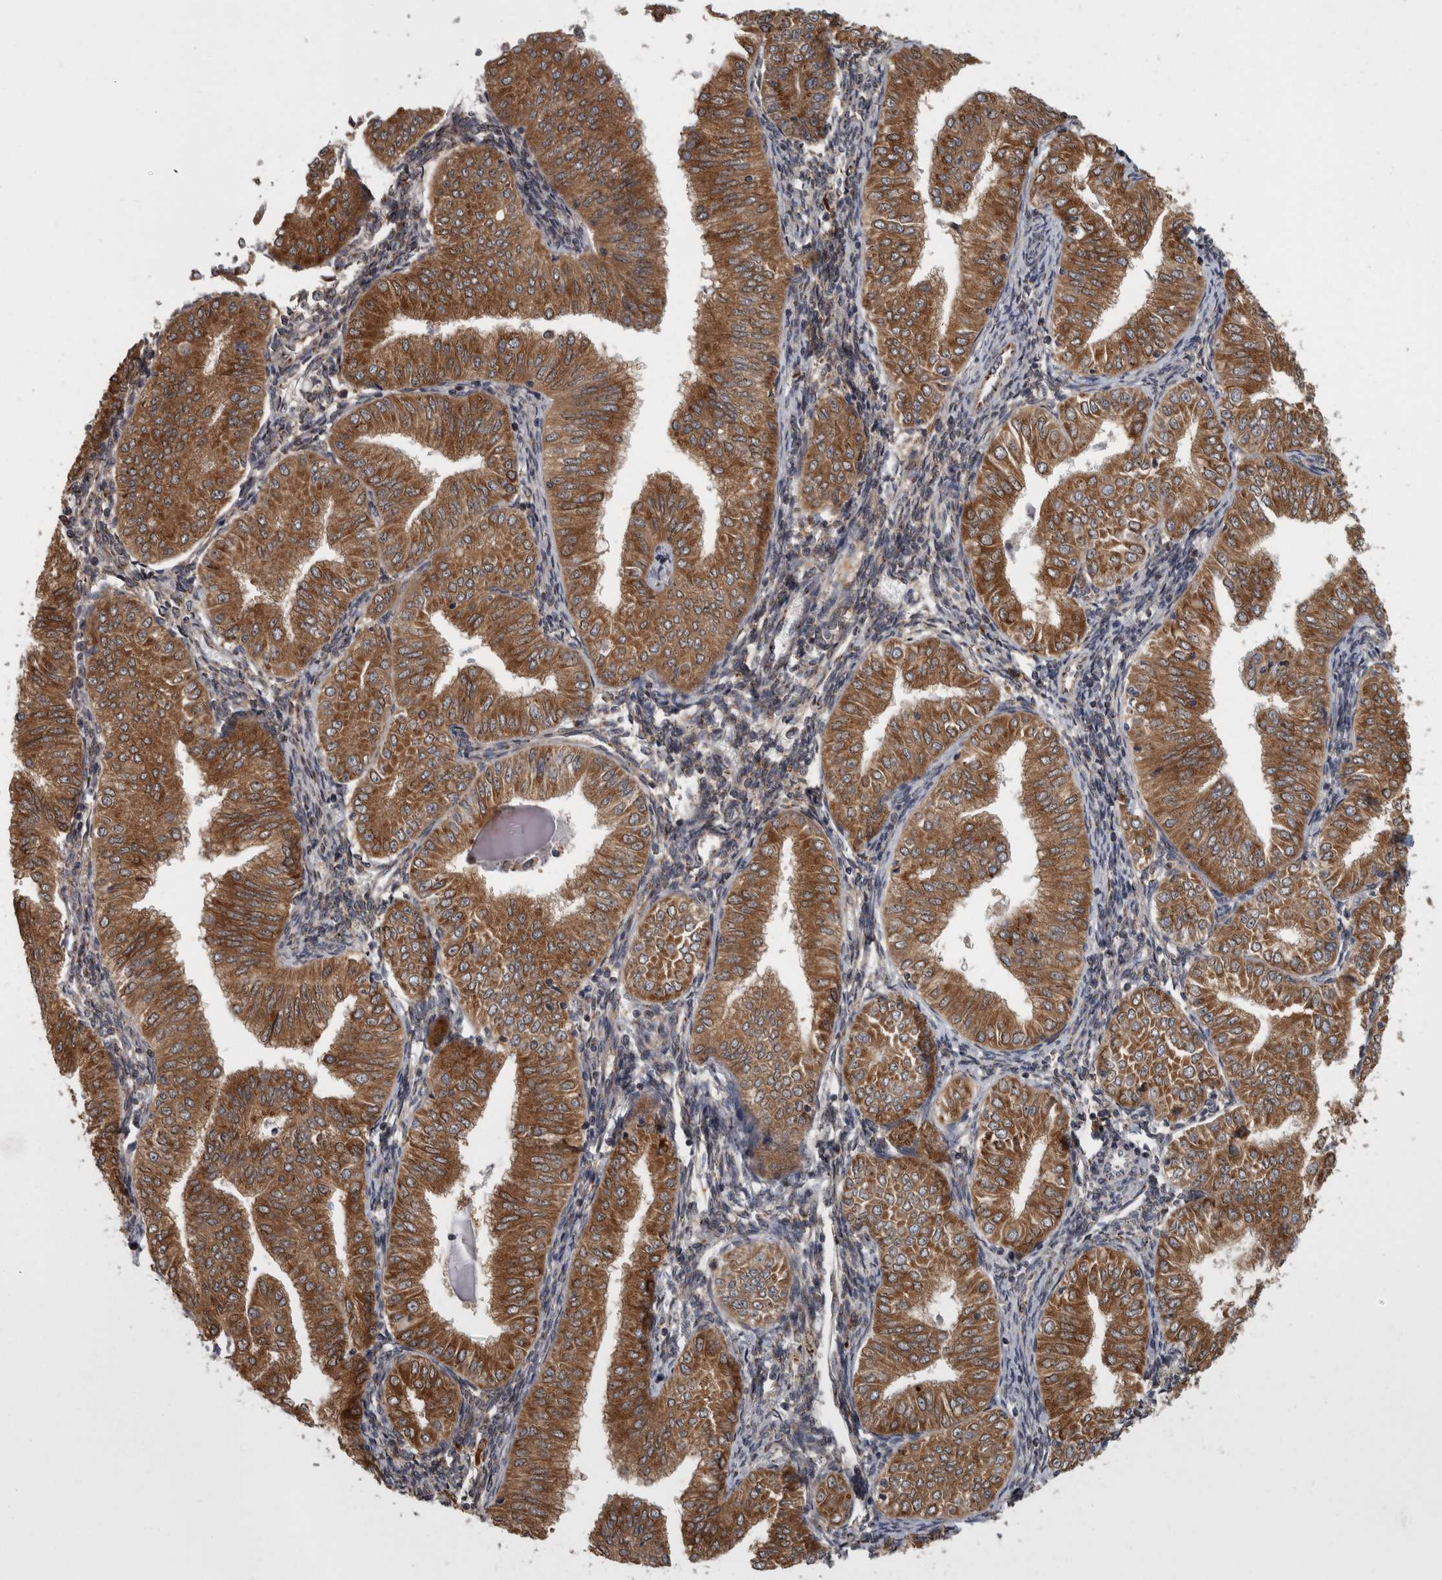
{"staining": {"intensity": "moderate", "quantity": ">75%", "location": "cytoplasmic/membranous"}, "tissue": "endometrial cancer", "cell_type": "Tumor cells", "image_type": "cancer", "snomed": [{"axis": "morphology", "description": "Normal tissue, NOS"}, {"axis": "morphology", "description": "Adenocarcinoma, NOS"}, {"axis": "topography", "description": "Endometrium"}], "caption": "Approximately >75% of tumor cells in human endometrial adenocarcinoma exhibit moderate cytoplasmic/membranous protein staining as visualized by brown immunohistochemical staining.", "gene": "LMAN2L", "patient": {"sex": "female", "age": 53}}